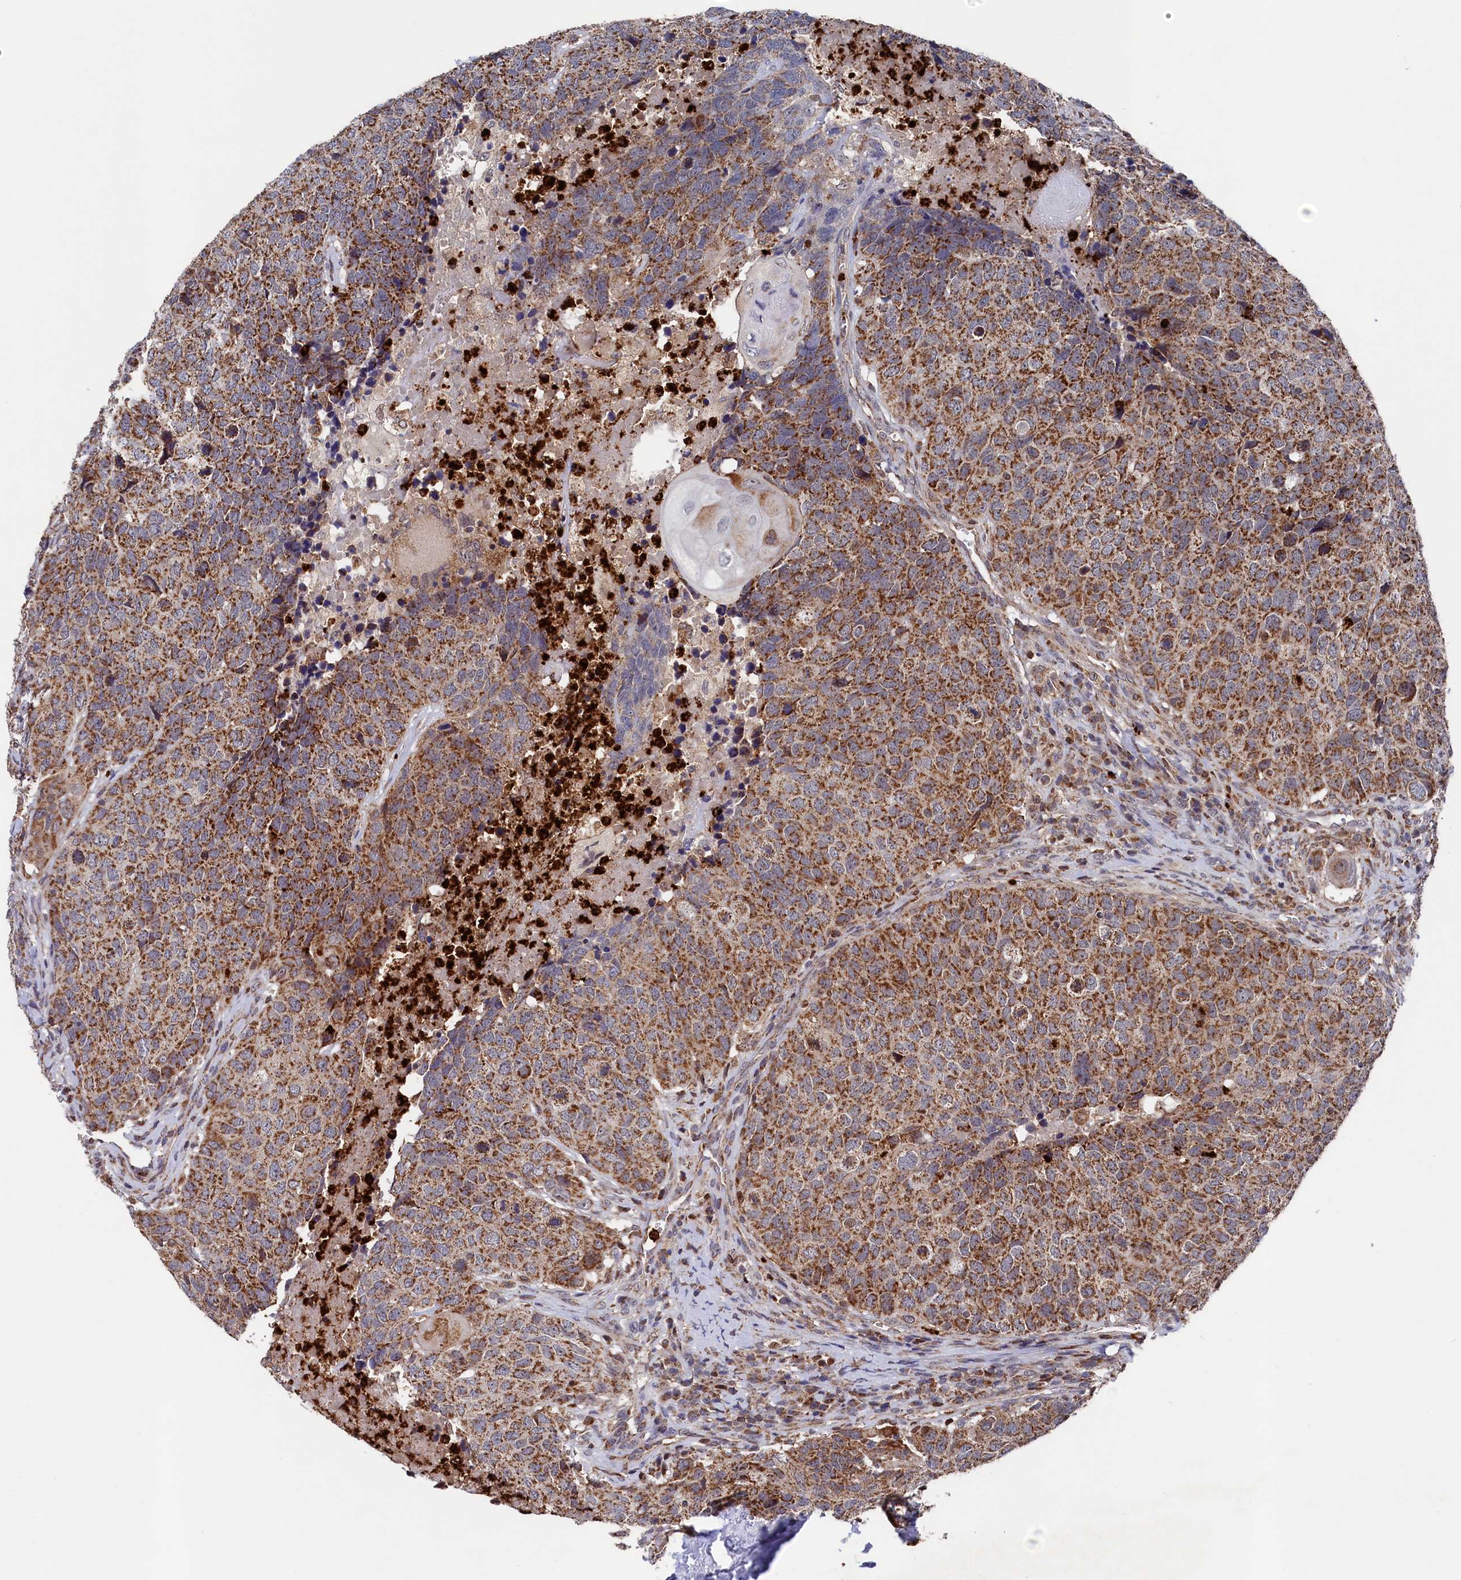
{"staining": {"intensity": "moderate", "quantity": ">75%", "location": "cytoplasmic/membranous"}, "tissue": "head and neck cancer", "cell_type": "Tumor cells", "image_type": "cancer", "snomed": [{"axis": "morphology", "description": "Squamous cell carcinoma, NOS"}, {"axis": "topography", "description": "Head-Neck"}], "caption": "IHC of head and neck cancer demonstrates medium levels of moderate cytoplasmic/membranous positivity in approximately >75% of tumor cells.", "gene": "CHCHD1", "patient": {"sex": "male", "age": 66}}